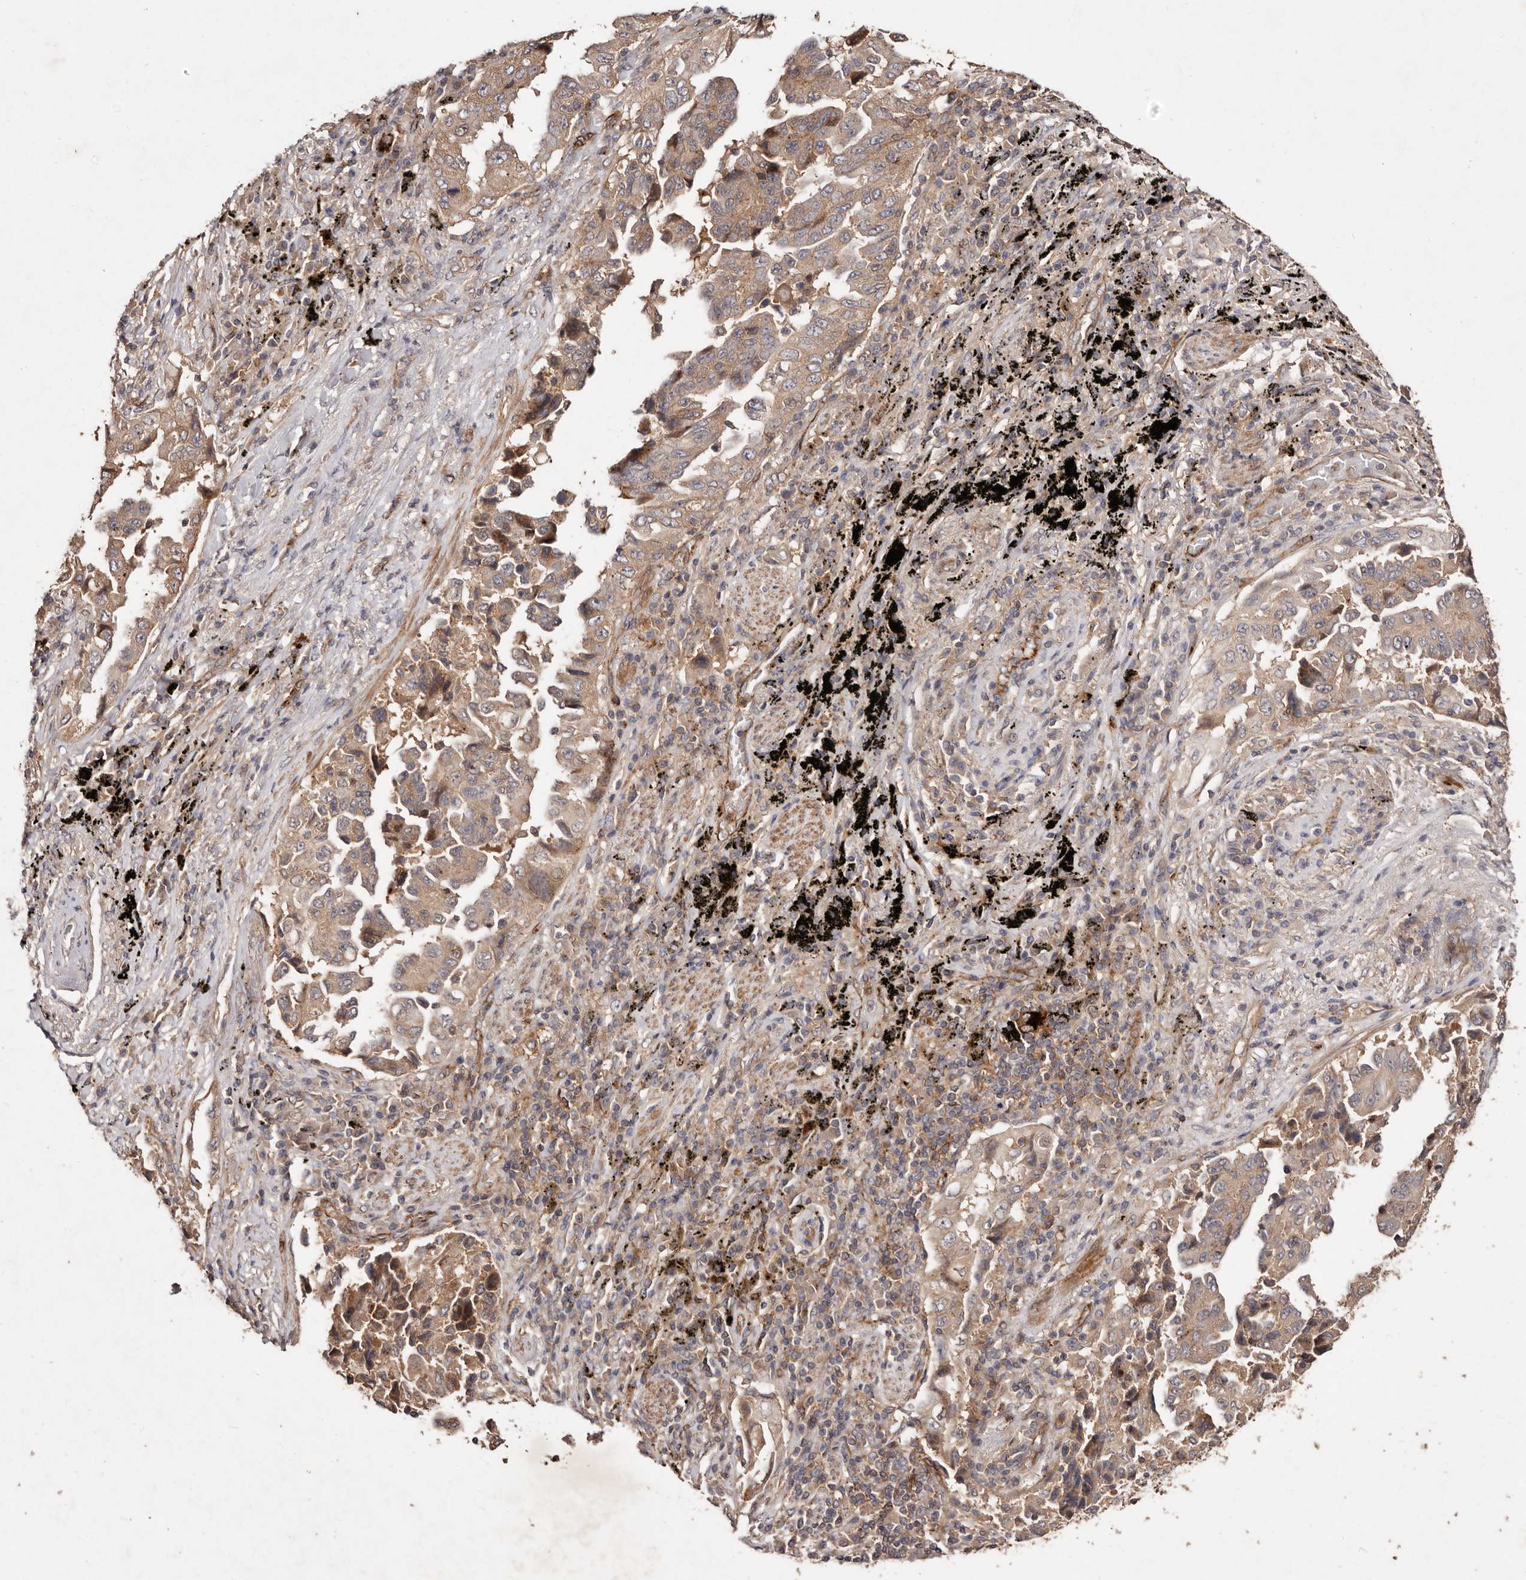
{"staining": {"intensity": "moderate", "quantity": ">75%", "location": "cytoplasmic/membranous"}, "tissue": "lung cancer", "cell_type": "Tumor cells", "image_type": "cancer", "snomed": [{"axis": "morphology", "description": "Adenocarcinoma, NOS"}, {"axis": "topography", "description": "Lung"}], "caption": "About >75% of tumor cells in lung cancer demonstrate moderate cytoplasmic/membranous protein expression as visualized by brown immunohistochemical staining.", "gene": "CCL14", "patient": {"sex": "female", "age": 51}}